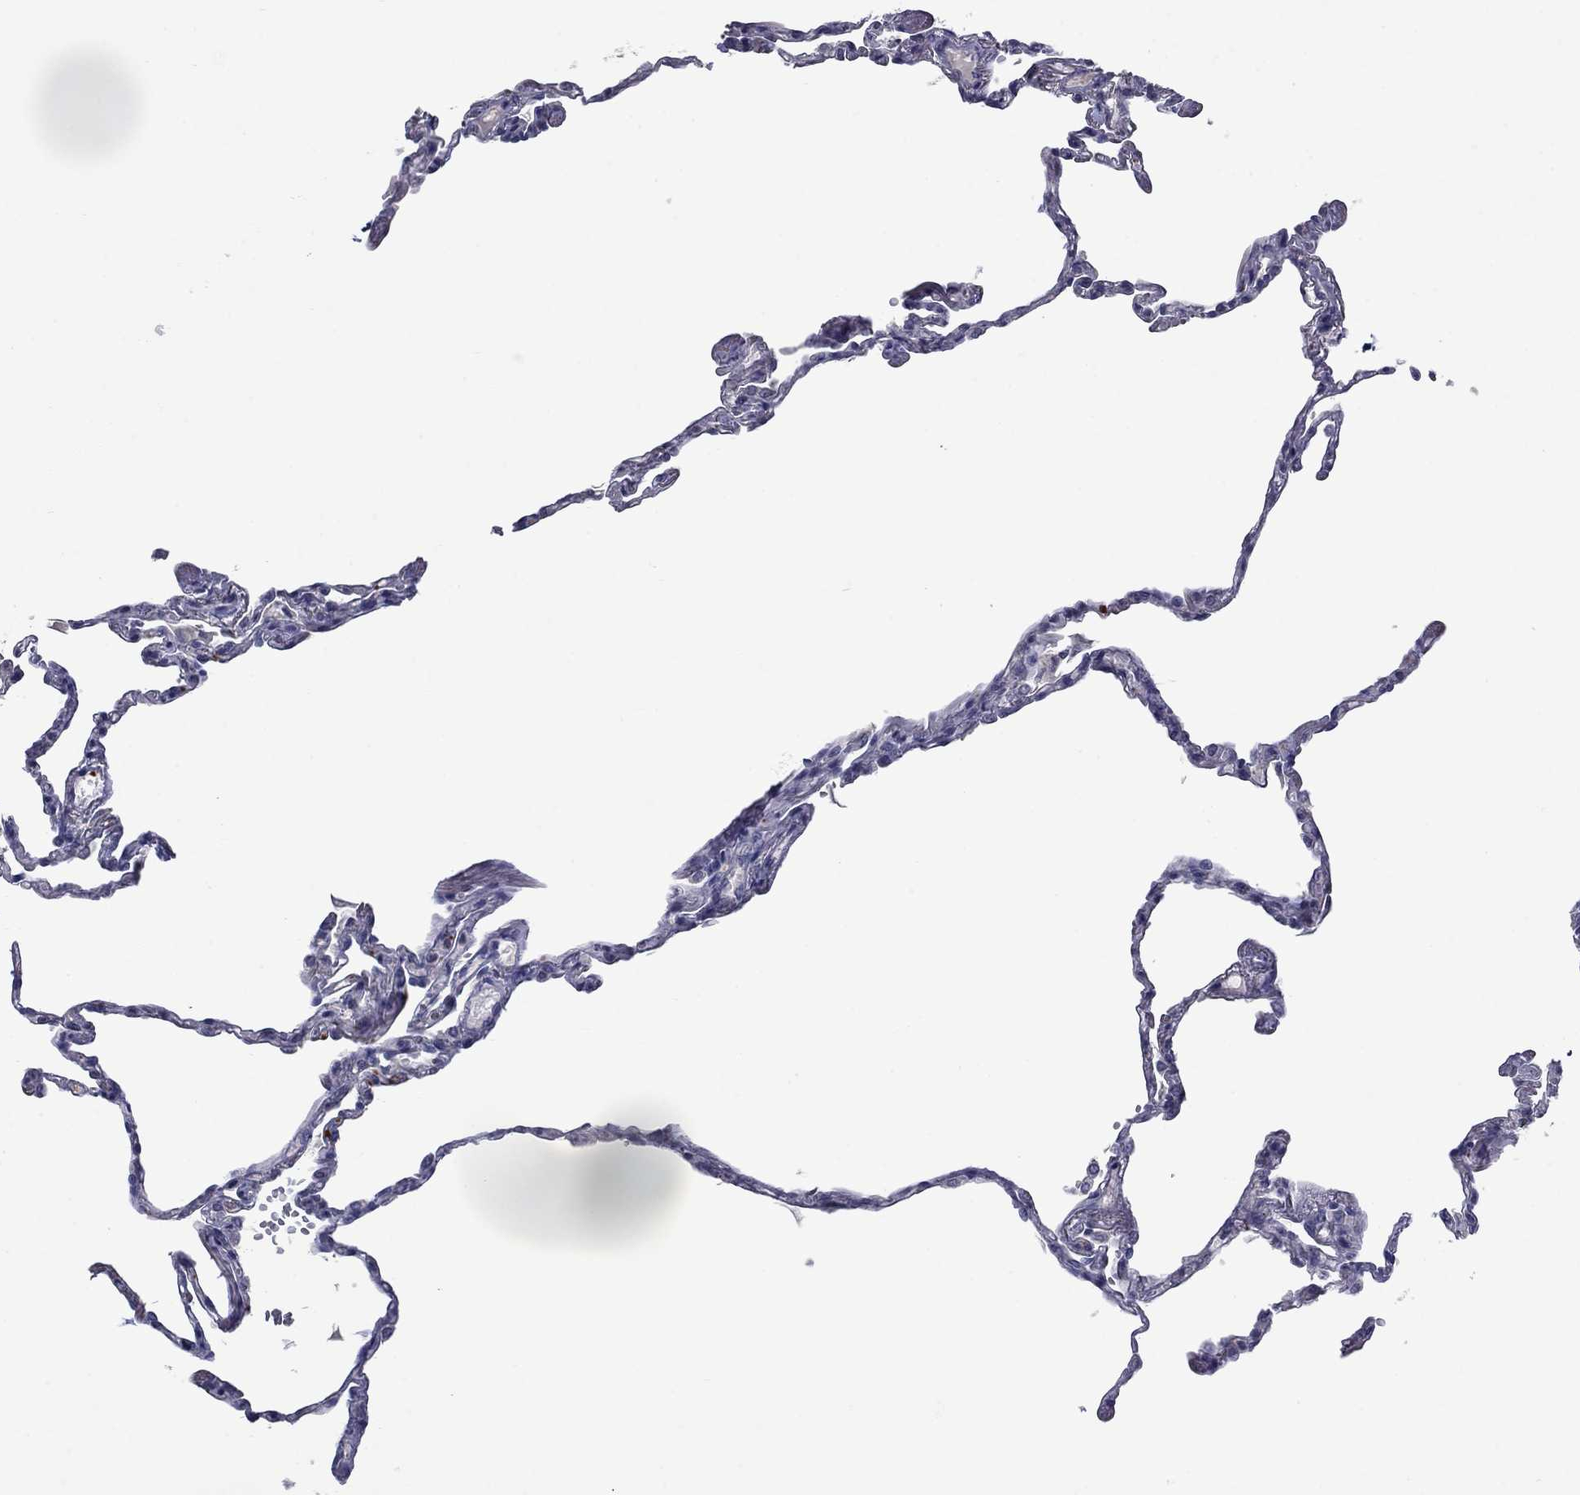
{"staining": {"intensity": "negative", "quantity": "none", "location": "none"}, "tissue": "lung", "cell_type": "Alveolar cells", "image_type": "normal", "snomed": [{"axis": "morphology", "description": "Normal tissue, NOS"}, {"axis": "topography", "description": "Lung"}], "caption": "High magnification brightfield microscopy of benign lung stained with DAB (3,3'-diaminobenzidine) (brown) and counterstained with hematoxylin (blue): alveolar cells show no significant expression. (Brightfield microscopy of DAB immunohistochemistry (IHC) at high magnification).", "gene": "PLEK", "patient": {"sex": "male", "age": 78}}